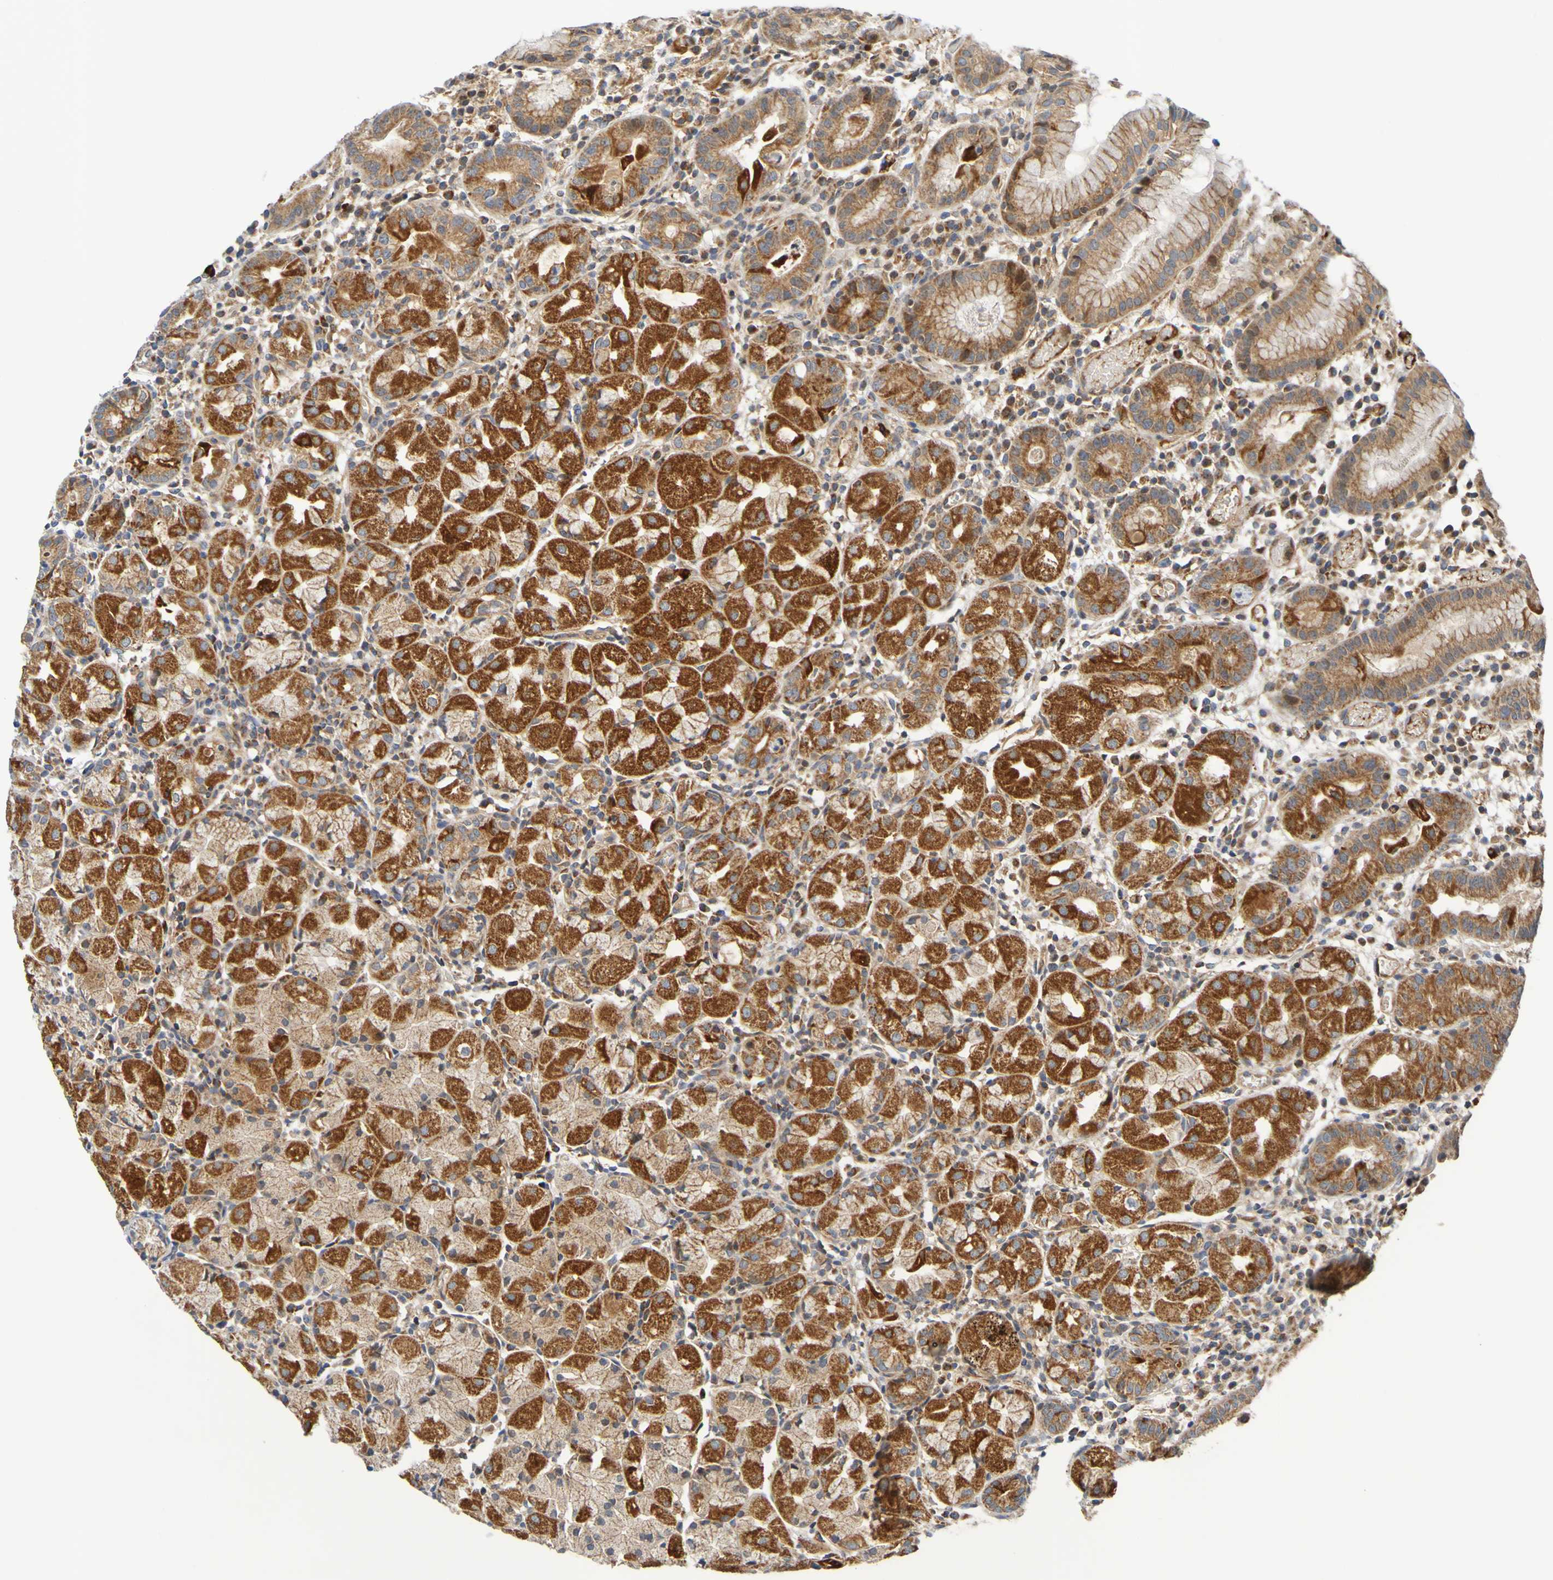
{"staining": {"intensity": "strong", "quantity": ">75%", "location": "cytoplasmic/membranous"}, "tissue": "stomach", "cell_type": "Glandular cells", "image_type": "normal", "snomed": [{"axis": "morphology", "description": "Normal tissue, NOS"}, {"axis": "topography", "description": "Stomach"}, {"axis": "topography", "description": "Stomach, lower"}], "caption": "Immunohistochemistry (DAB) staining of unremarkable human stomach displays strong cytoplasmic/membranous protein expression in approximately >75% of glandular cells.", "gene": "CCDC51", "patient": {"sex": "female", "age": 75}}